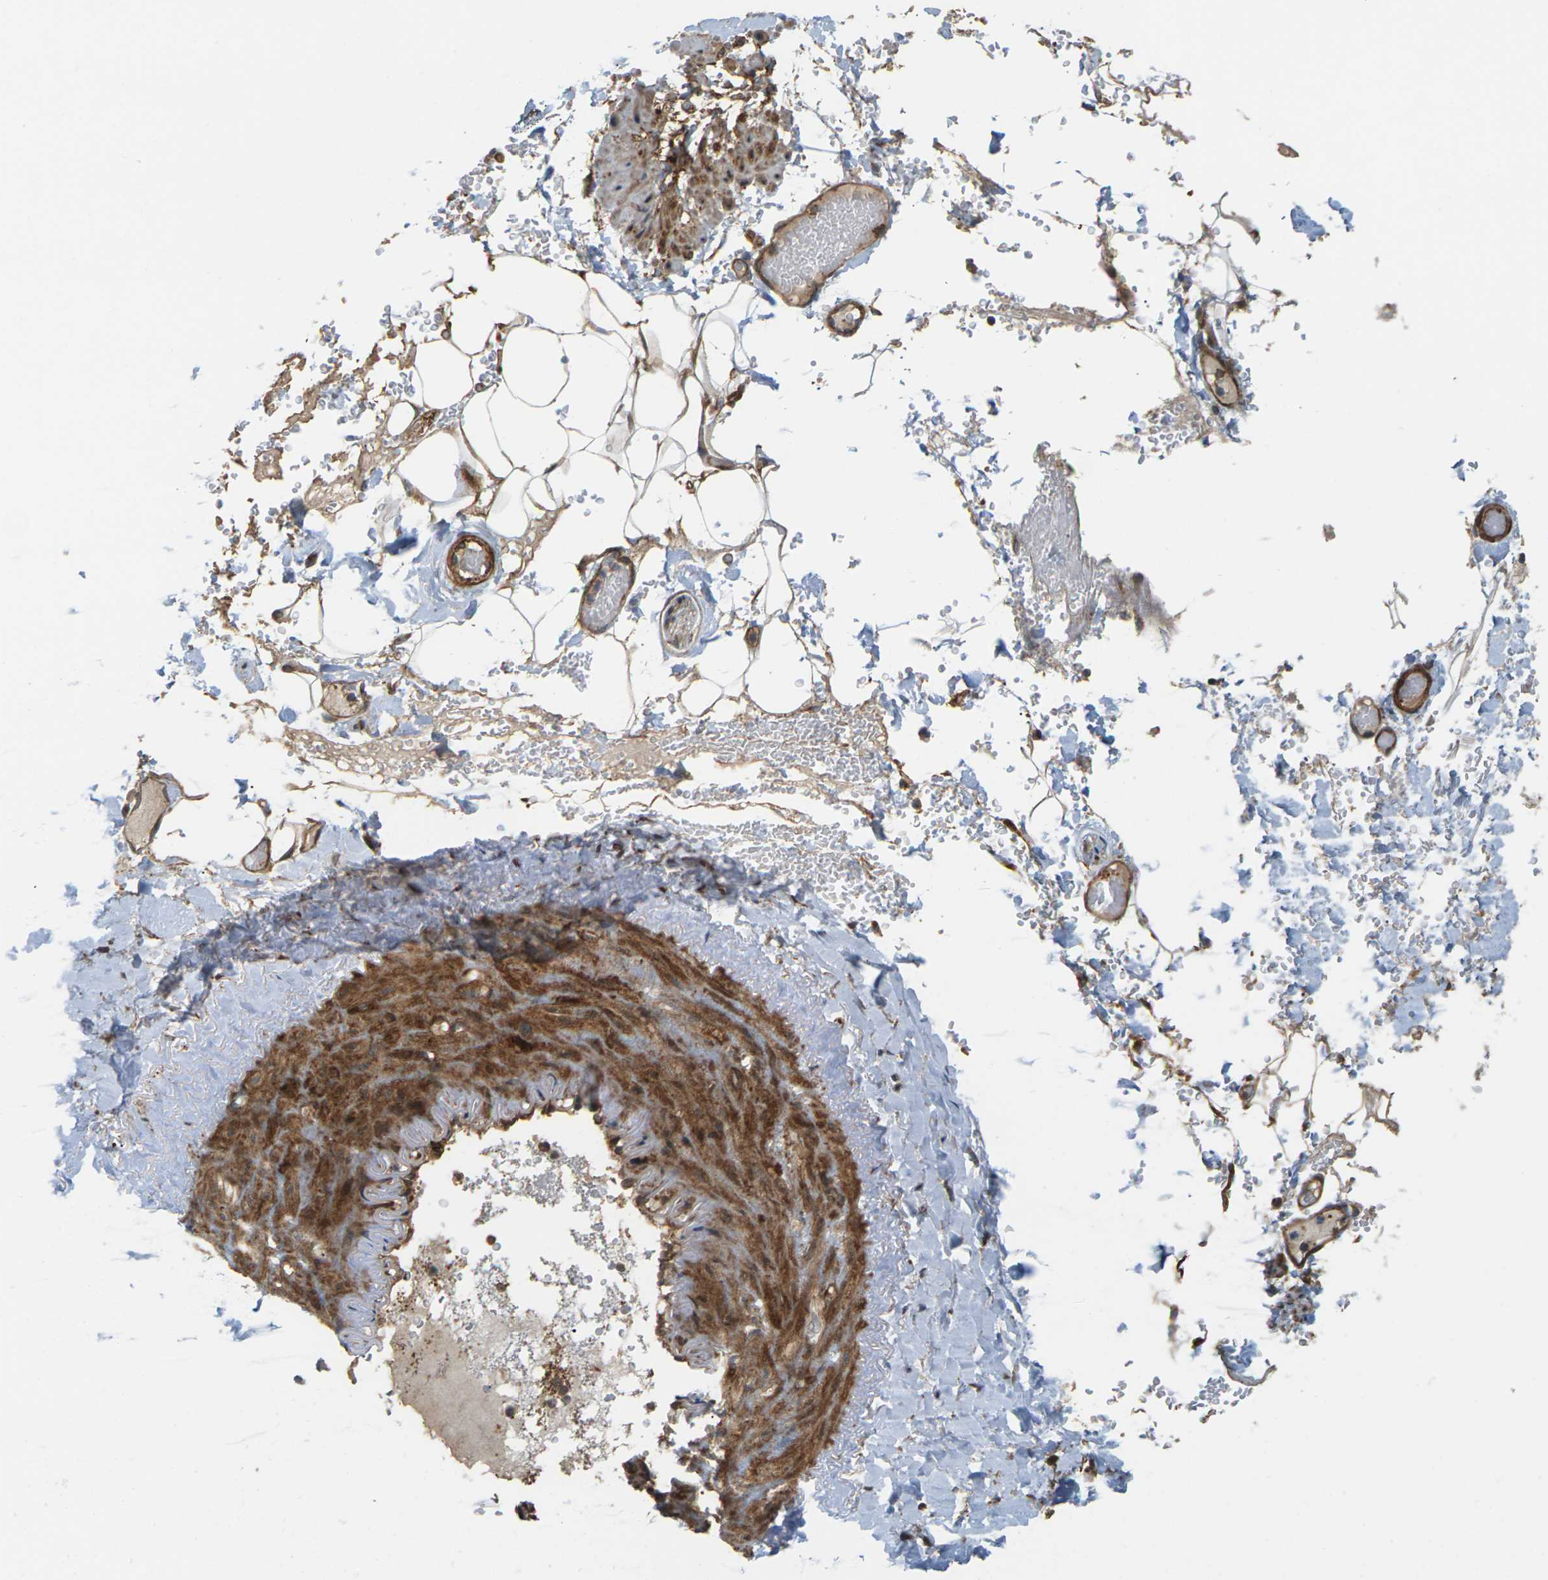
{"staining": {"intensity": "weak", "quantity": ">75%", "location": "cytoplasmic/membranous"}, "tissue": "adipose tissue", "cell_type": "Adipocytes", "image_type": "normal", "snomed": [{"axis": "morphology", "description": "Normal tissue, NOS"}, {"axis": "topography", "description": "Peripheral nerve tissue"}], "caption": "A brown stain shows weak cytoplasmic/membranous positivity of a protein in adipocytes of normal human adipose tissue.", "gene": "ROBO1", "patient": {"sex": "male", "age": 70}}